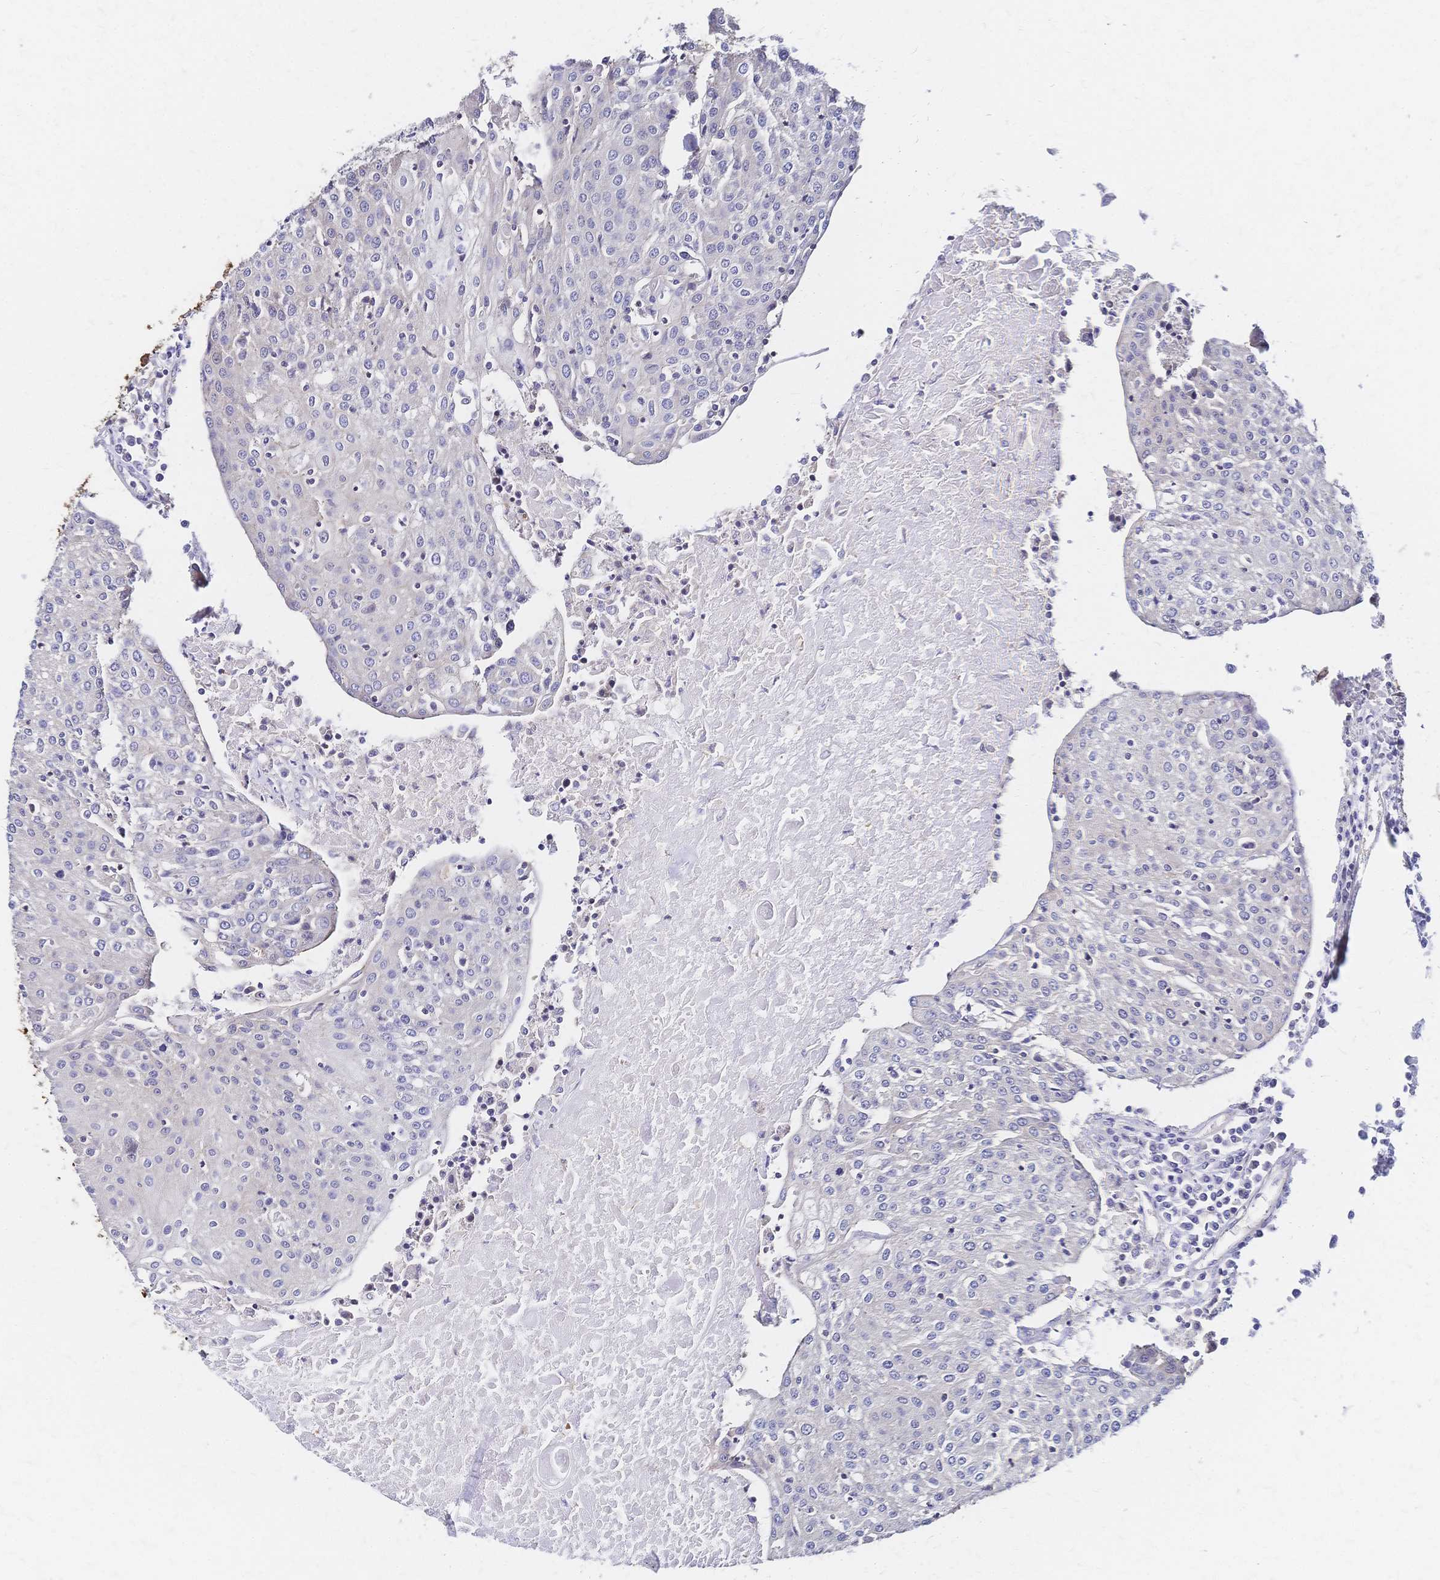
{"staining": {"intensity": "negative", "quantity": "none", "location": "none"}, "tissue": "urothelial cancer", "cell_type": "Tumor cells", "image_type": "cancer", "snomed": [{"axis": "morphology", "description": "Urothelial carcinoma, High grade"}, {"axis": "topography", "description": "Urinary bladder"}], "caption": "This is a micrograph of immunohistochemistry staining of high-grade urothelial carcinoma, which shows no expression in tumor cells. Nuclei are stained in blue.", "gene": "SLC5A1", "patient": {"sex": "female", "age": 85}}